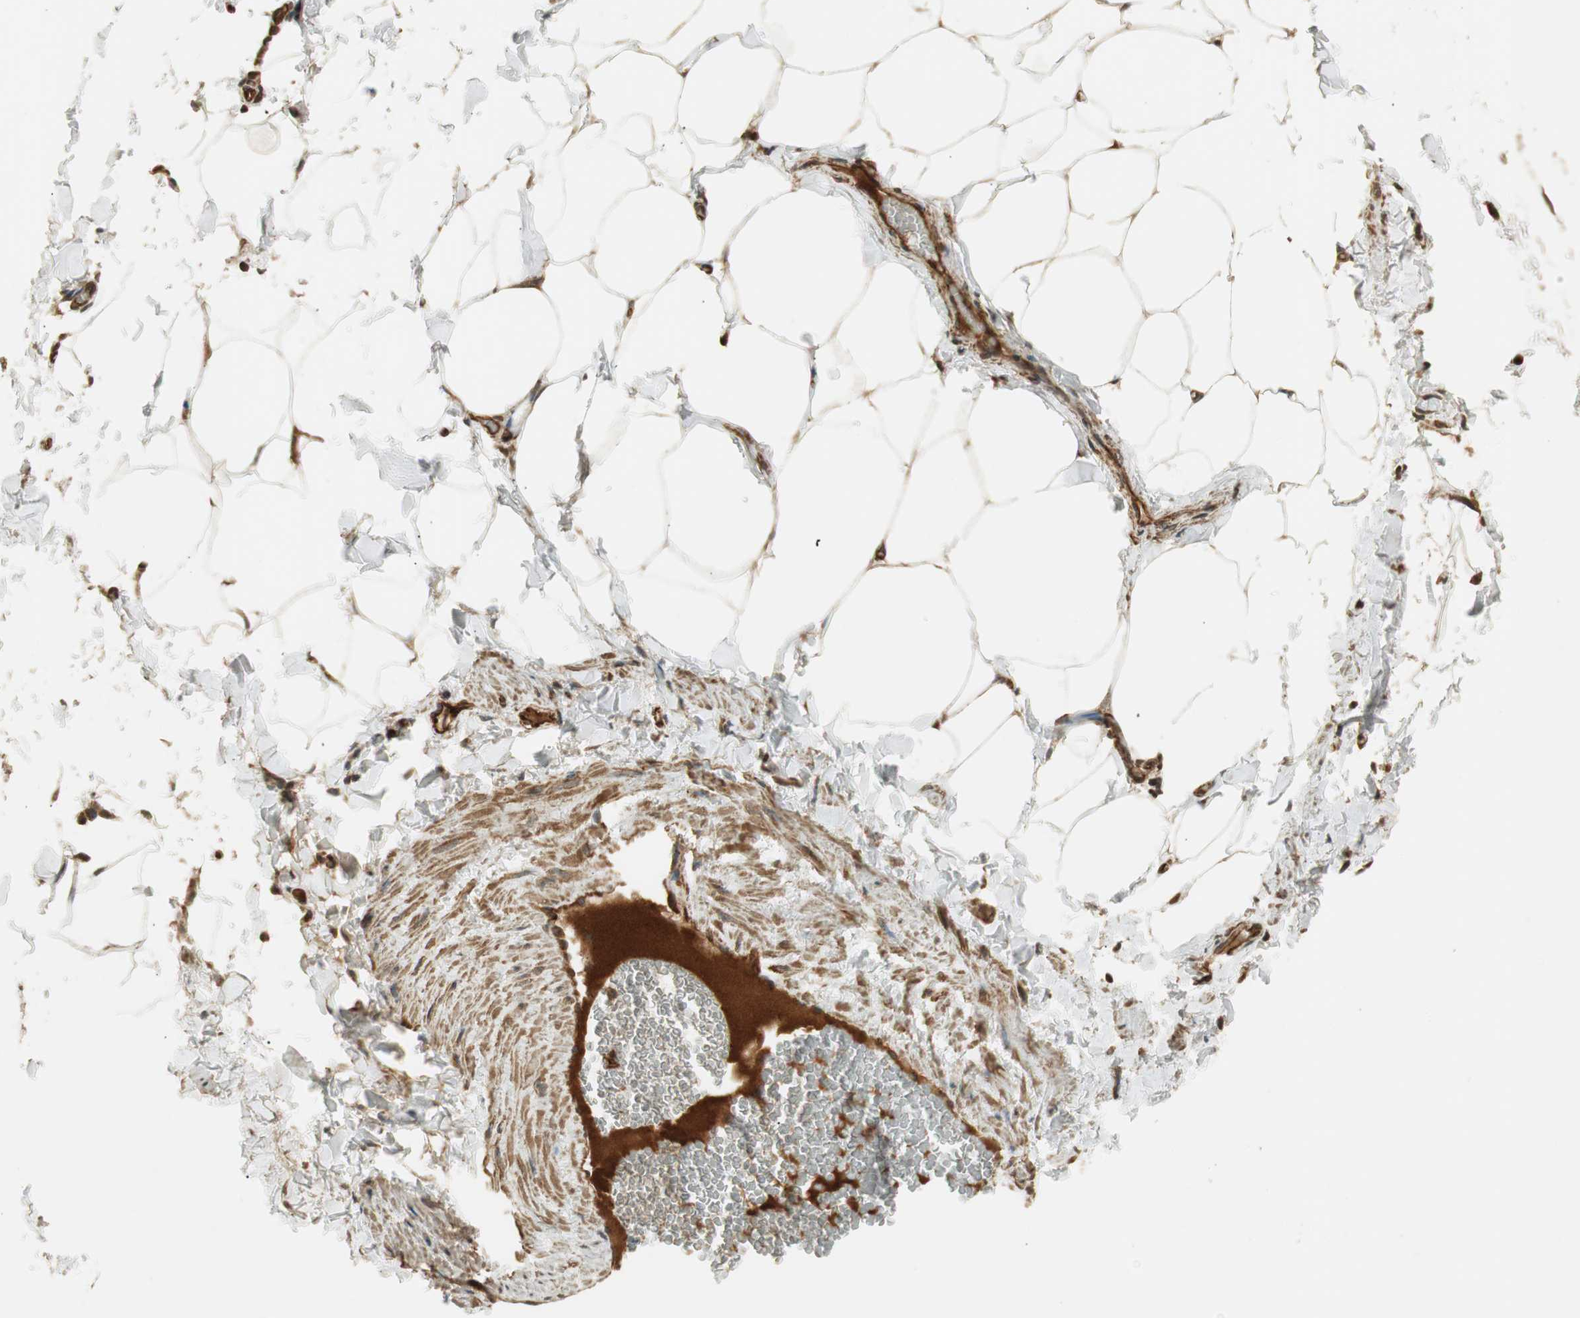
{"staining": {"intensity": "weak", "quantity": ">75%", "location": "cytoplasmic/membranous"}, "tissue": "adipose tissue", "cell_type": "Adipocytes", "image_type": "normal", "snomed": [{"axis": "morphology", "description": "Normal tissue, NOS"}, {"axis": "topography", "description": "Vascular tissue"}], "caption": "Weak cytoplasmic/membranous staining for a protein is identified in about >75% of adipocytes of normal adipose tissue using immunohistochemistry (IHC).", "gene": "PFDN5", "patient": {"sex": "male", "age": 41}}